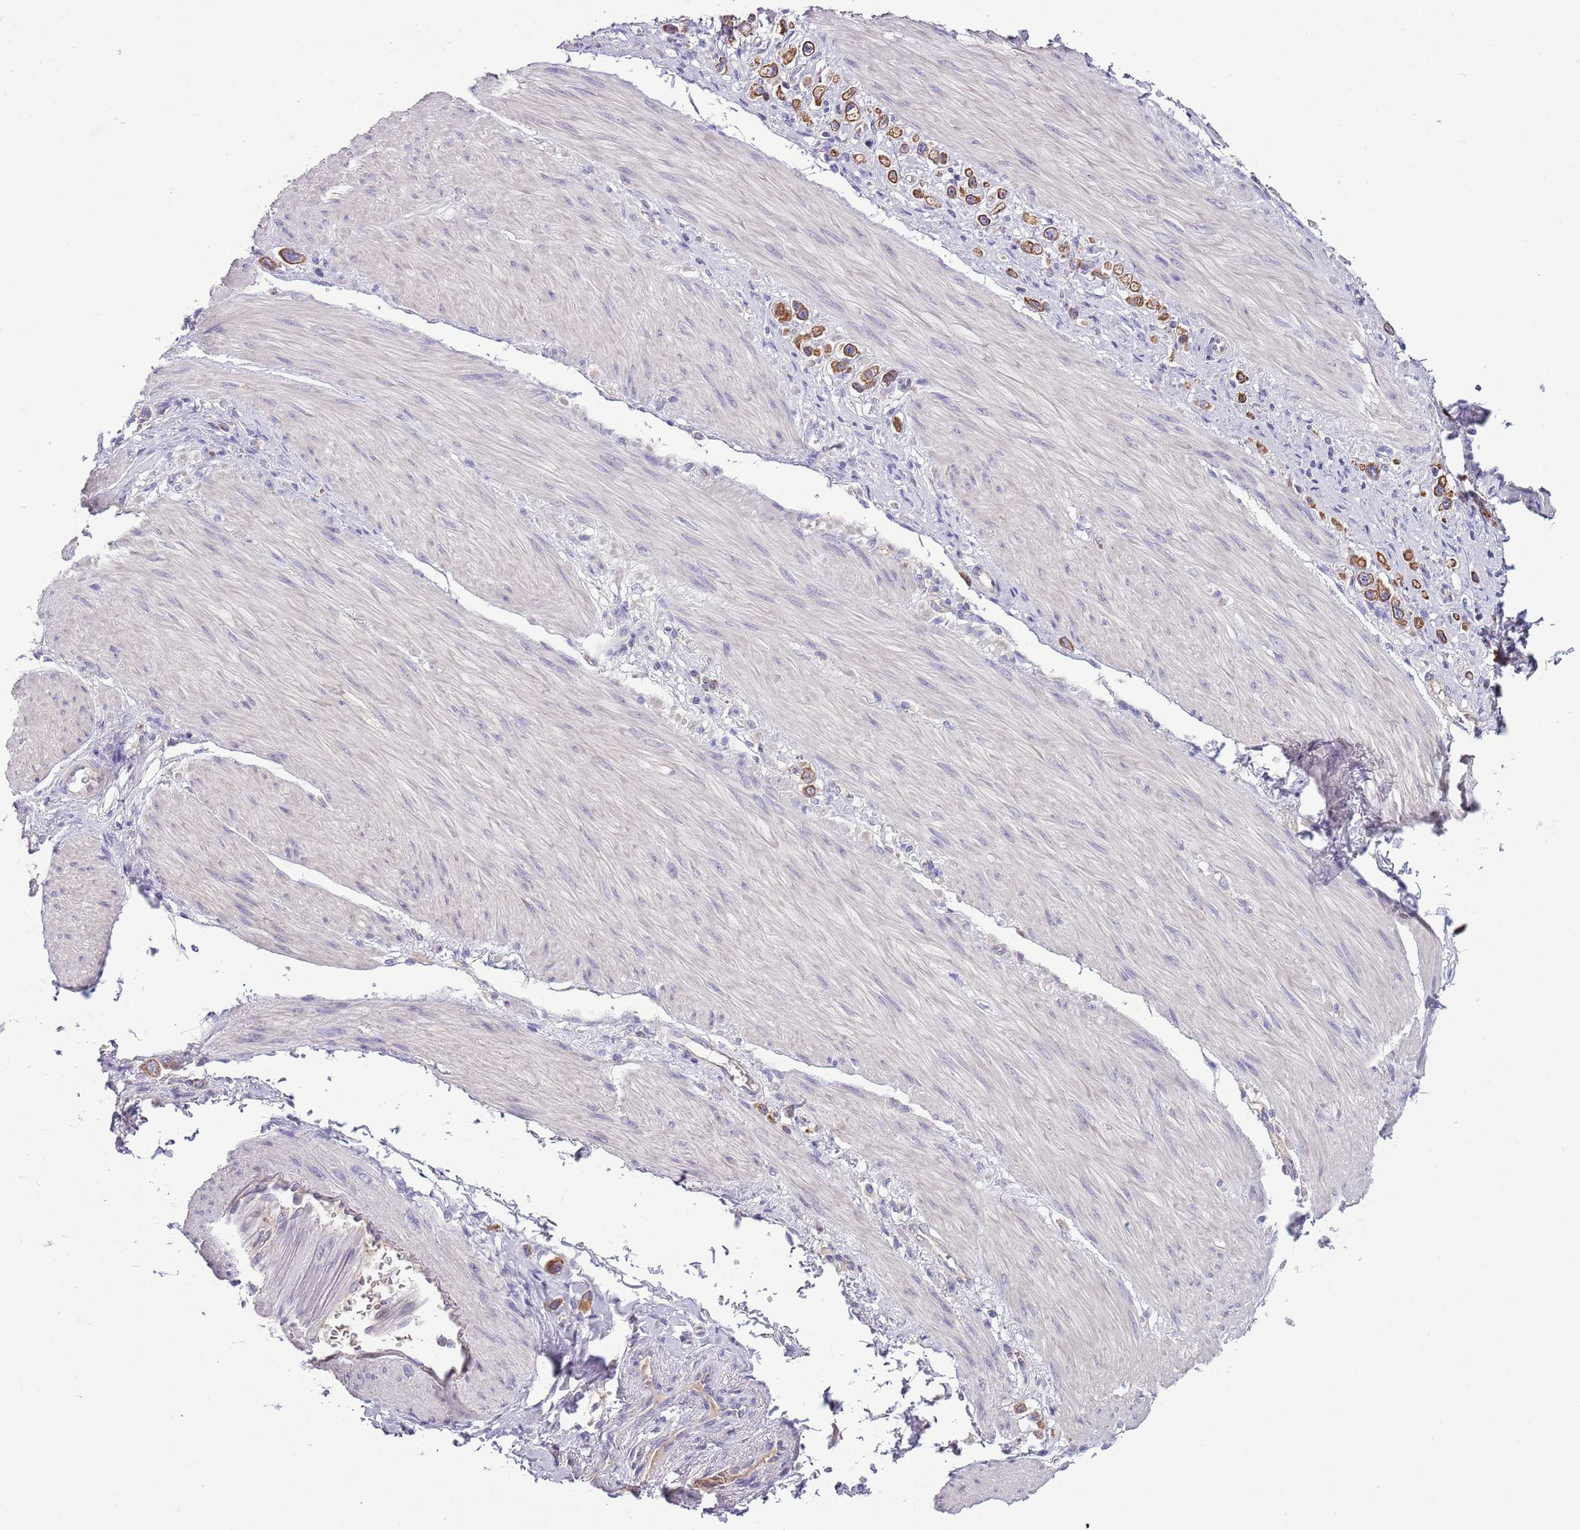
{"staining": {"intensity": "moderate", "quantity": ">75%", "location": "cytoplasmic/membranous"}, "tissue": "stomach cancer", "cell_type": "Tumor cells", "image_type": "cancer", "snomed": [{"axis": "morphology", "description": "Adenocarcinoma, NOS"}, {"axis": "topography", "description": "Stomach"}], "caption": "Stomach cancer tissue exhibits moderate cytoplasmic/membranous positivity in approximately >75% of tumor cells, visualized by immunohistochemistry.", "gene": "HES3", "patient": {"sex": "female", "age": 65}}